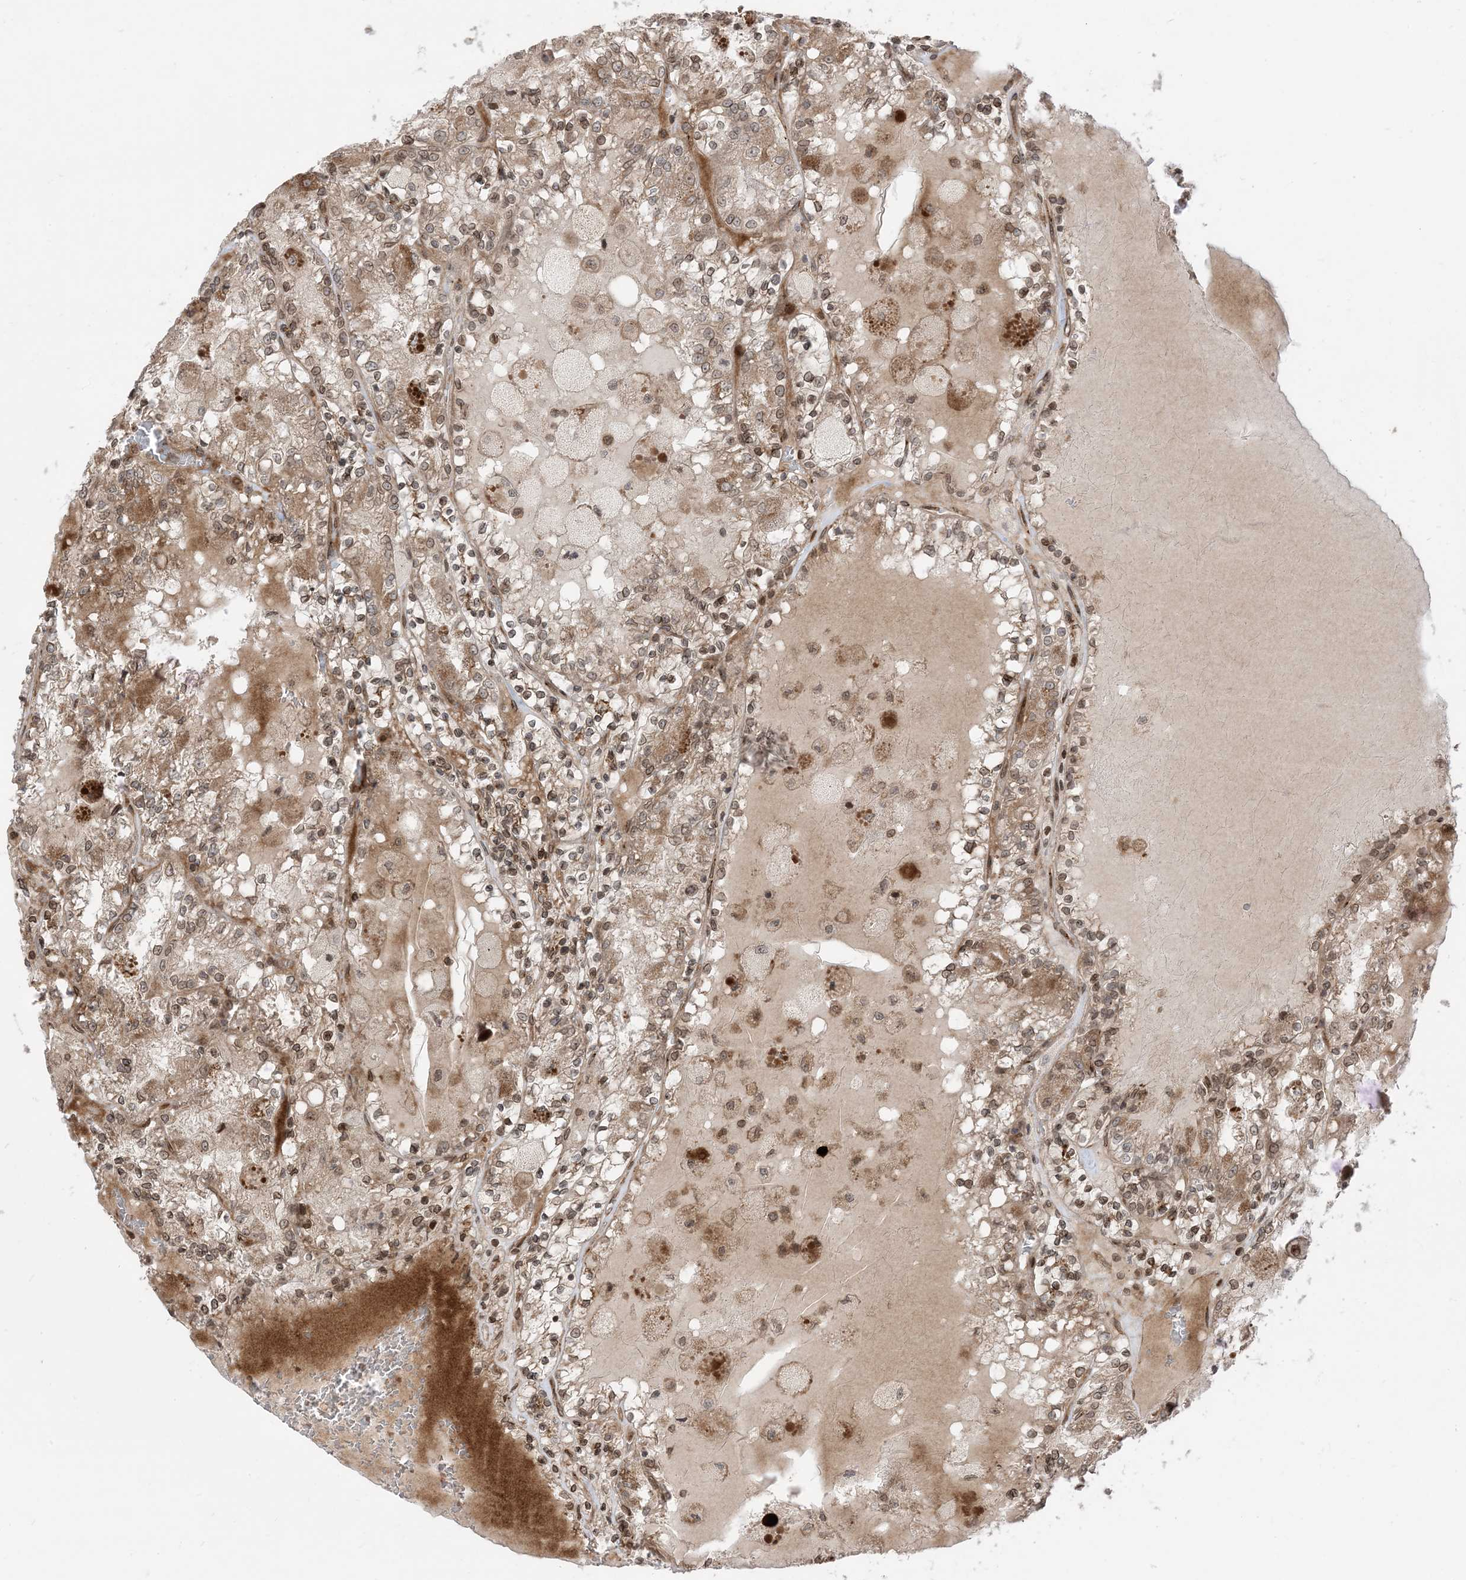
{"staining": {"intensity": "moderate", "quantity": "25%-75%", "location": "cytoplasmic/membranous,nuclear"}, "tissue": "renal cancer", "cell_type": "Tumor cells", "image_type": "cancer", "snomed": [{"axis": "morphology", "description": "Adenocarcinoma, NOS"}, {"axis": "topography", "description": "Kidney"}], "caption": "Adenocarcinoma (renal) stained for a protein (brown) reveals moderate cytoplasmic/membranous and nuclear positive staining in approximately 25%-75% of tumor cells.", "gene": "CASP4", "patient": {"sex": "female", "age": 56}}